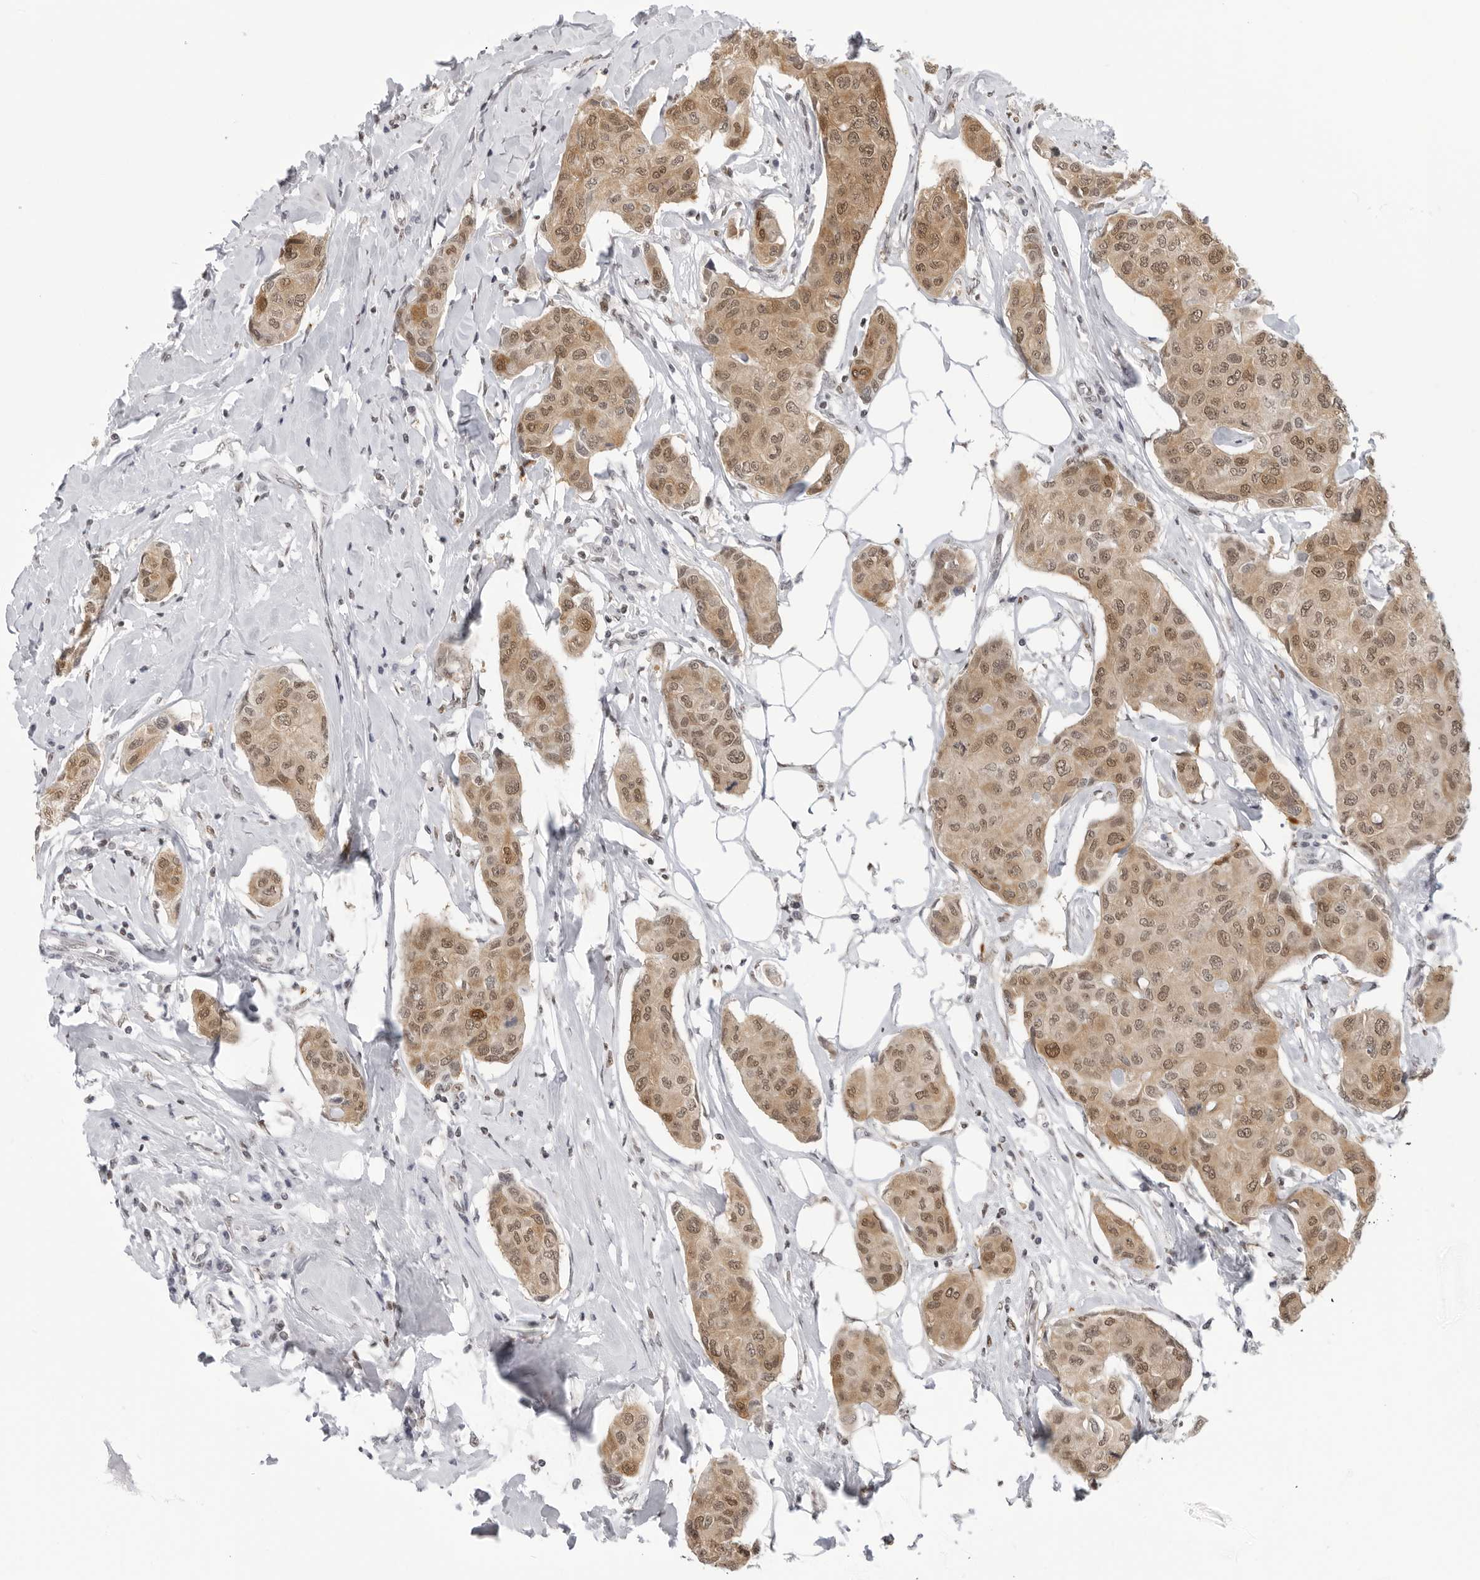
{"staining": {"intensity": "moderate", "quantity": ">75%", "location": "cytoplasmic/membranous,nuclear"}, "tissue": "breast cancer", "cell_type": "Tumor cells", "image_type": "cancer", "snomed": [{"axis": "morphology", "description": "Duct carcinoma"}, {"axis": "topography", "description": "Breast"}], "caption": "DAB immunohistochemical staining of intraductal carcinoma (breast) exhibits moderate cytoplasmic/membranous and nuclear protein expression in about >75% of tumor cells.", "gene": "RPA2", "patient": {"sex": "female", "age": 80}}